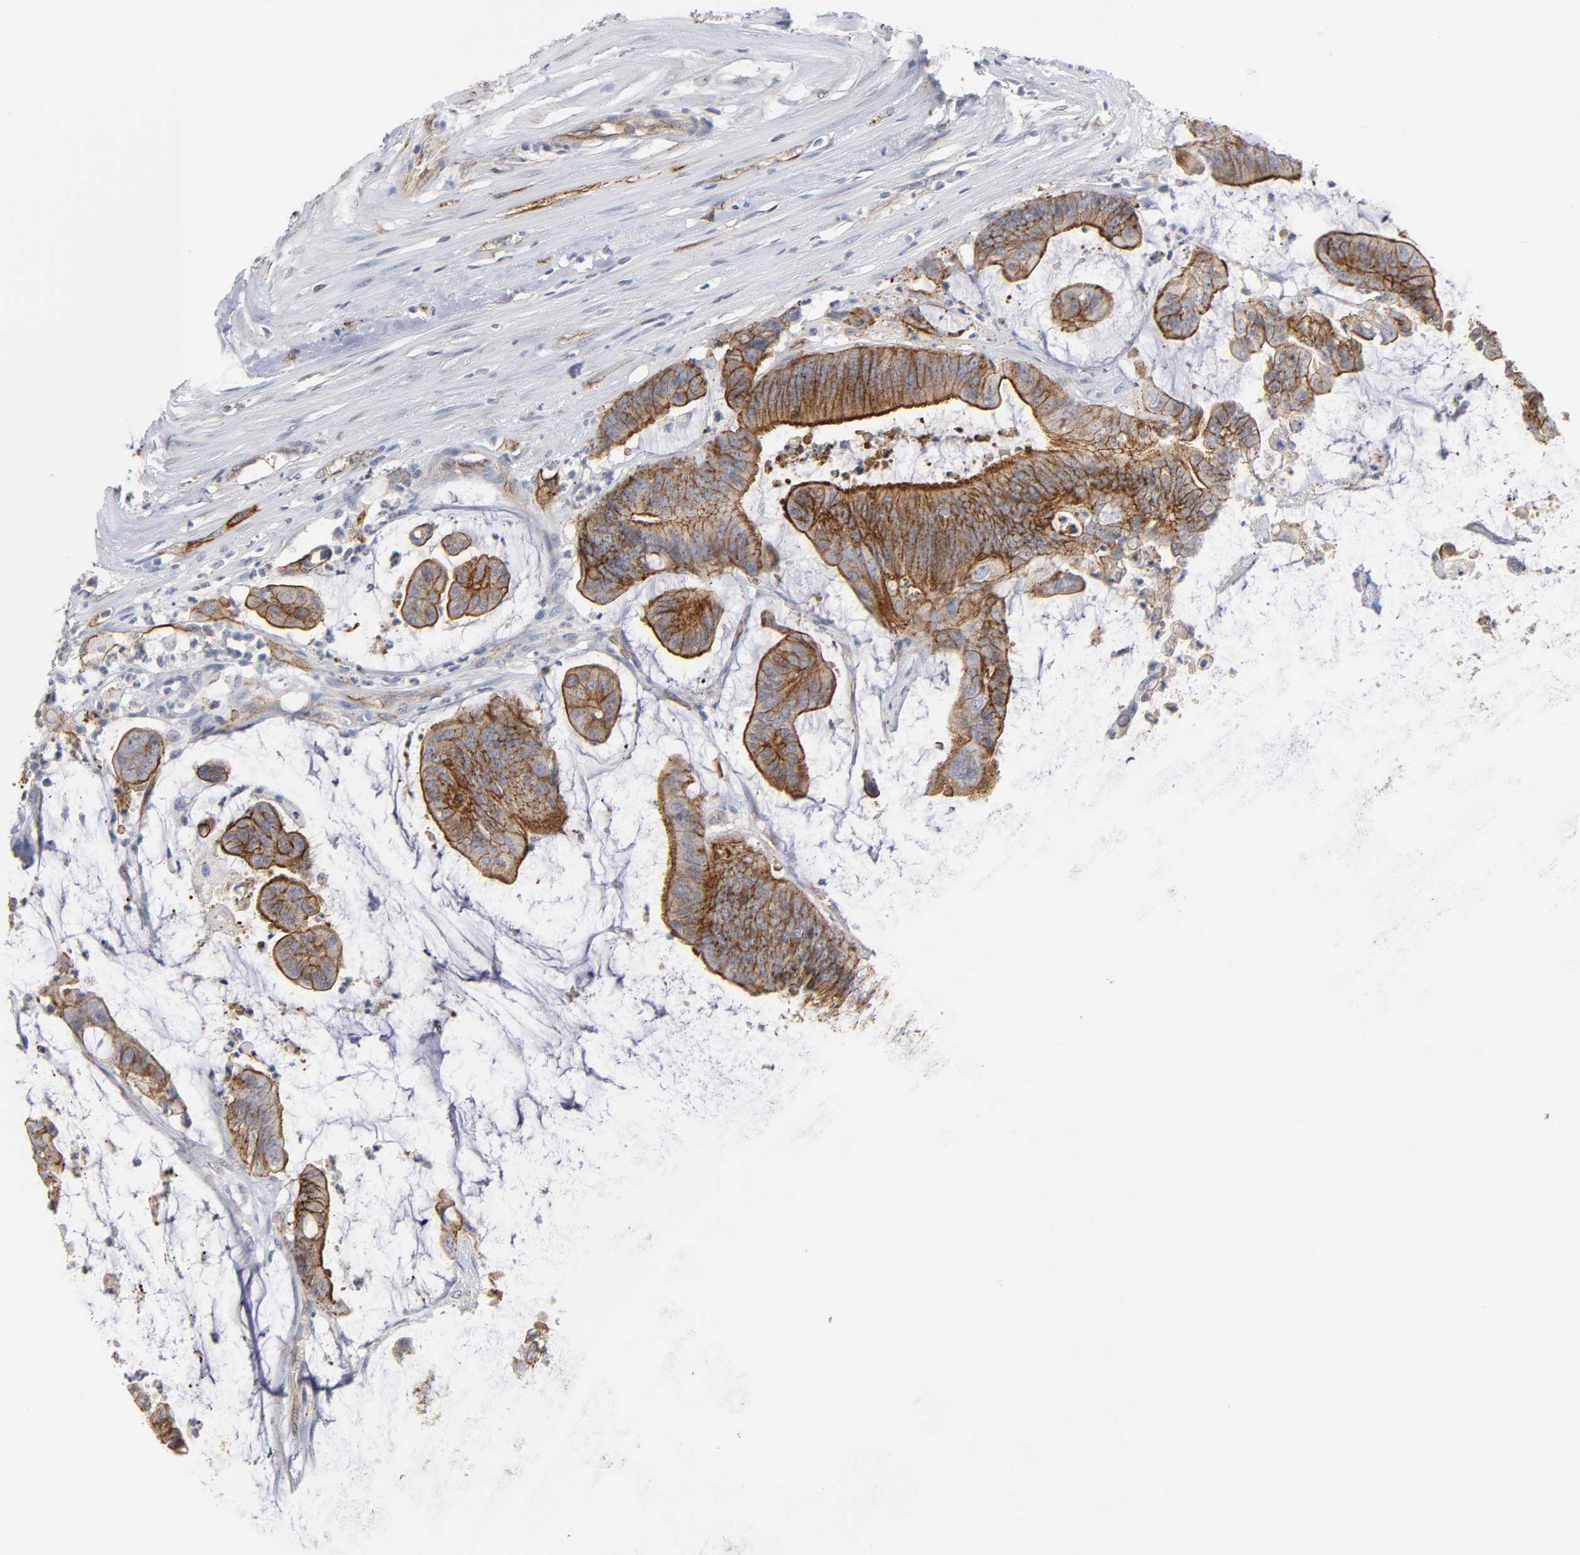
{"staining": {"intensity": "strong", "quantity": ">75%", "location": "cytoplasmic/membranous"}, "tissue": "colorectal cancer", "cell_type": "Tumor cells", "image_type": "cancer", "snomed": [{"axis": "morphology", "description": "Adenocarcinoma, NOS"}, {"axis": "topography", "description": "Rectum"}], "caption": "Tumor cells reveal high levels of strong cytoplasmic/membranous positivity in about >75% of cells in human colorectal cancer (adenocarcinoma).", "gene": "SPTAN1", "patient": {"sex": "female", "age": 66}}